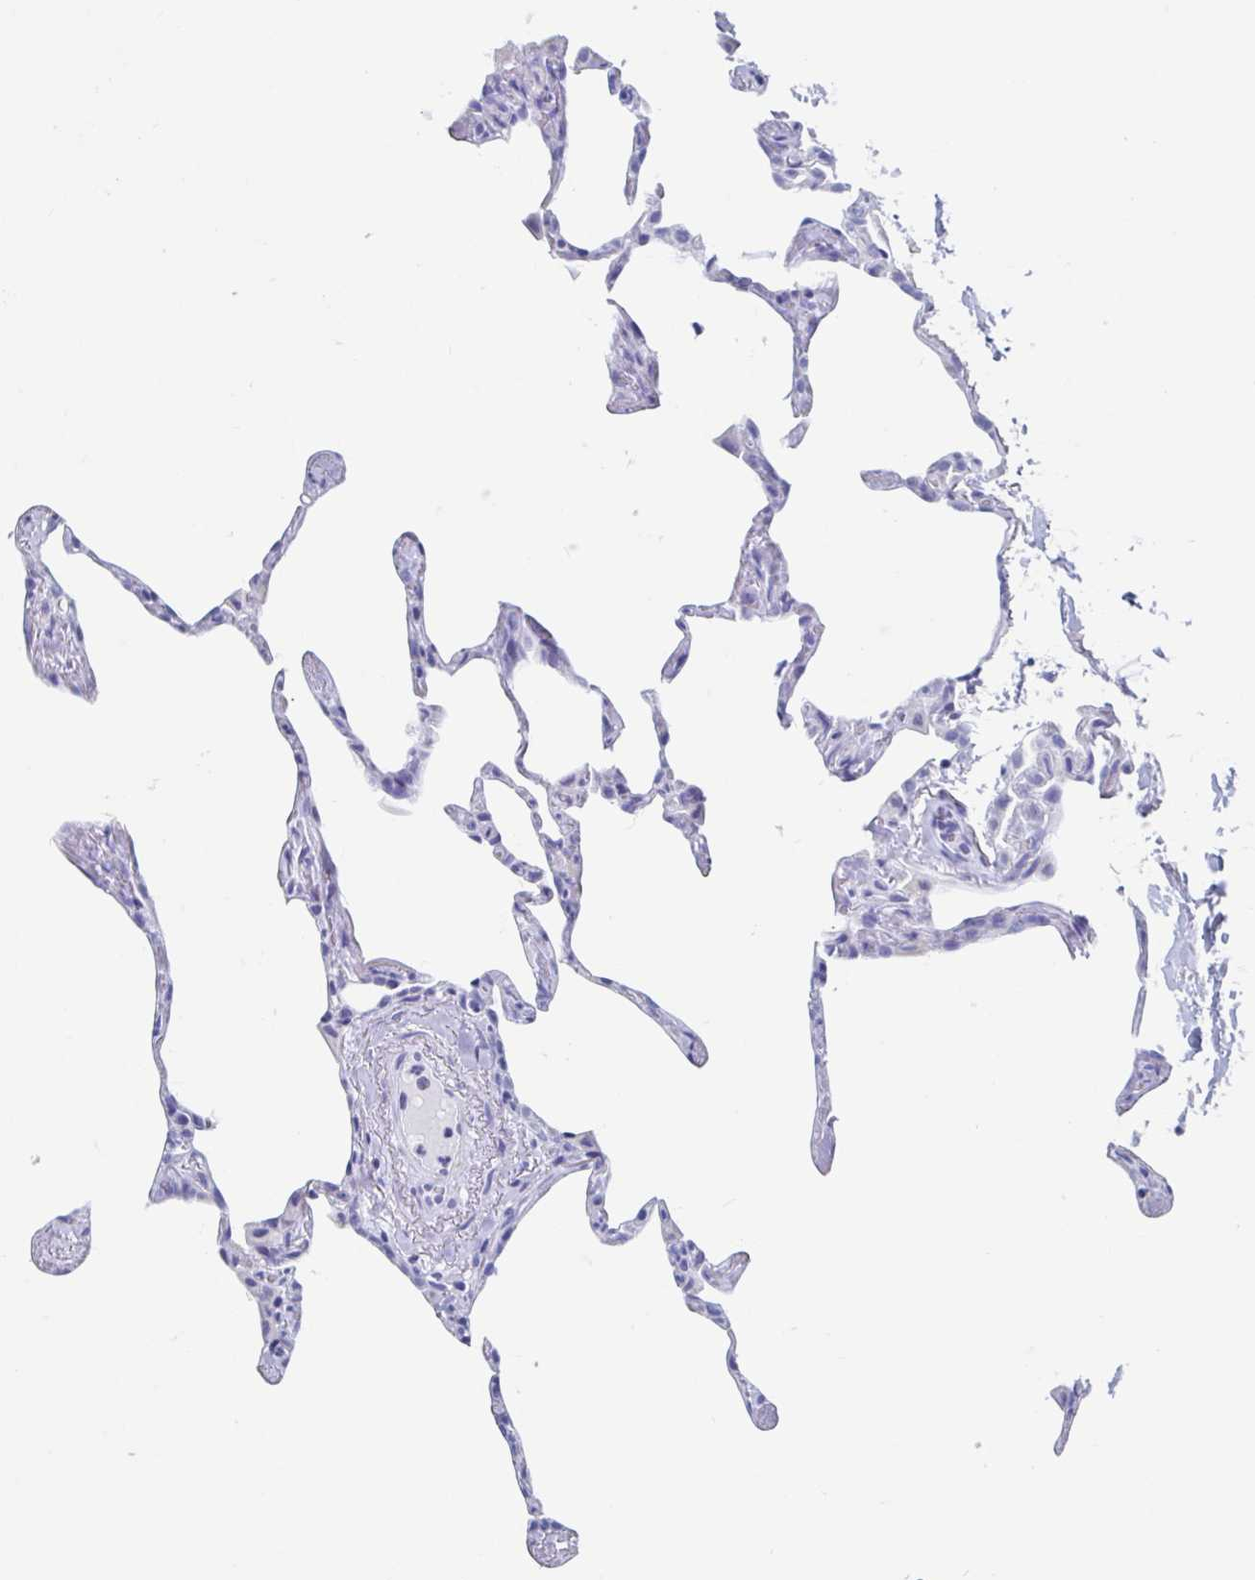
{"staining": {"intensity": "negative", "quantity": "none", "location": "none"}, "tissue": "lung", "cell_type": "Alveolar cells", "image_type": "normal", "snomed": [{"axis": "morphology", "description": "Normal tissue, NOS"}, {"axis": "topography", "description": "Lung"}], "caption": "An image of human lung is negative for staining in alveolar cells. (Immunohistochemistry (ihc), brightfield microscopy, high magnification).", "gene": "SHCBP1L", "patient": {"sex": "male", "age": 65}}